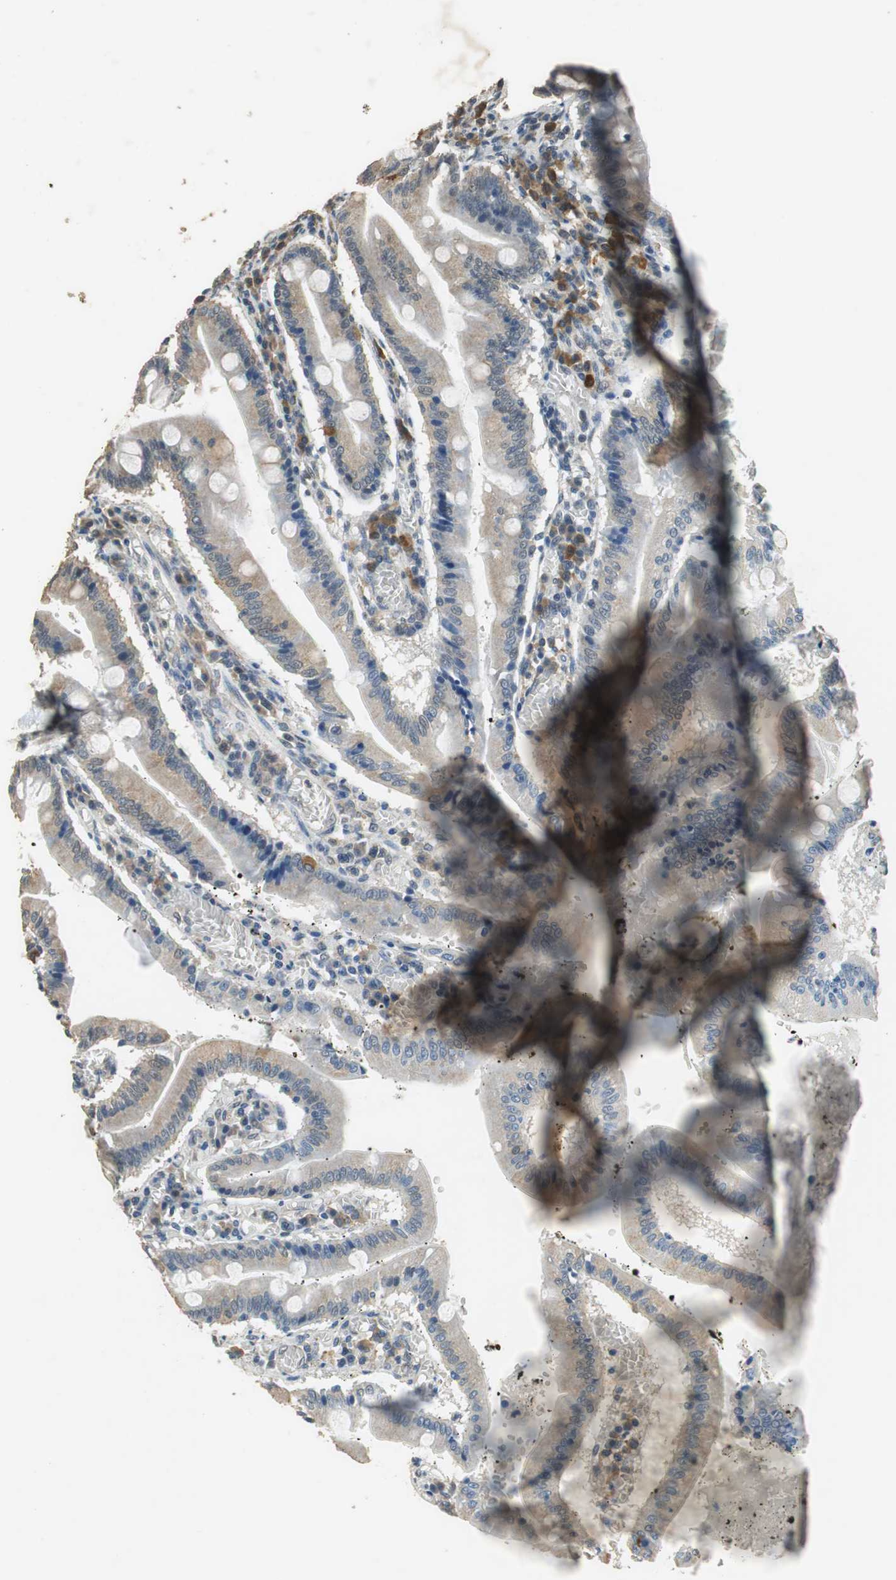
{"staining": {"intensity": "moderate", "quantity": "25%-75%", "location": "cytoplasmic/membranous"}, "tissue": "small intestine", "cell_type": "Glandular cells", "image_type": "normal", "snomed": [{"axis": "morphology", "description": "Normal tissue, NOS"}, {"axis": "topography", "description": "Small intestine"}], "caption": "Normal small intestine was stained to show a protein in brown. There is medium levels of moderate cytoplasmic/membranous positivity in about 25%-75% of glandular cells.", "gene": "ALDH4A1", "patient": {"sex": "male", "age": 71}}